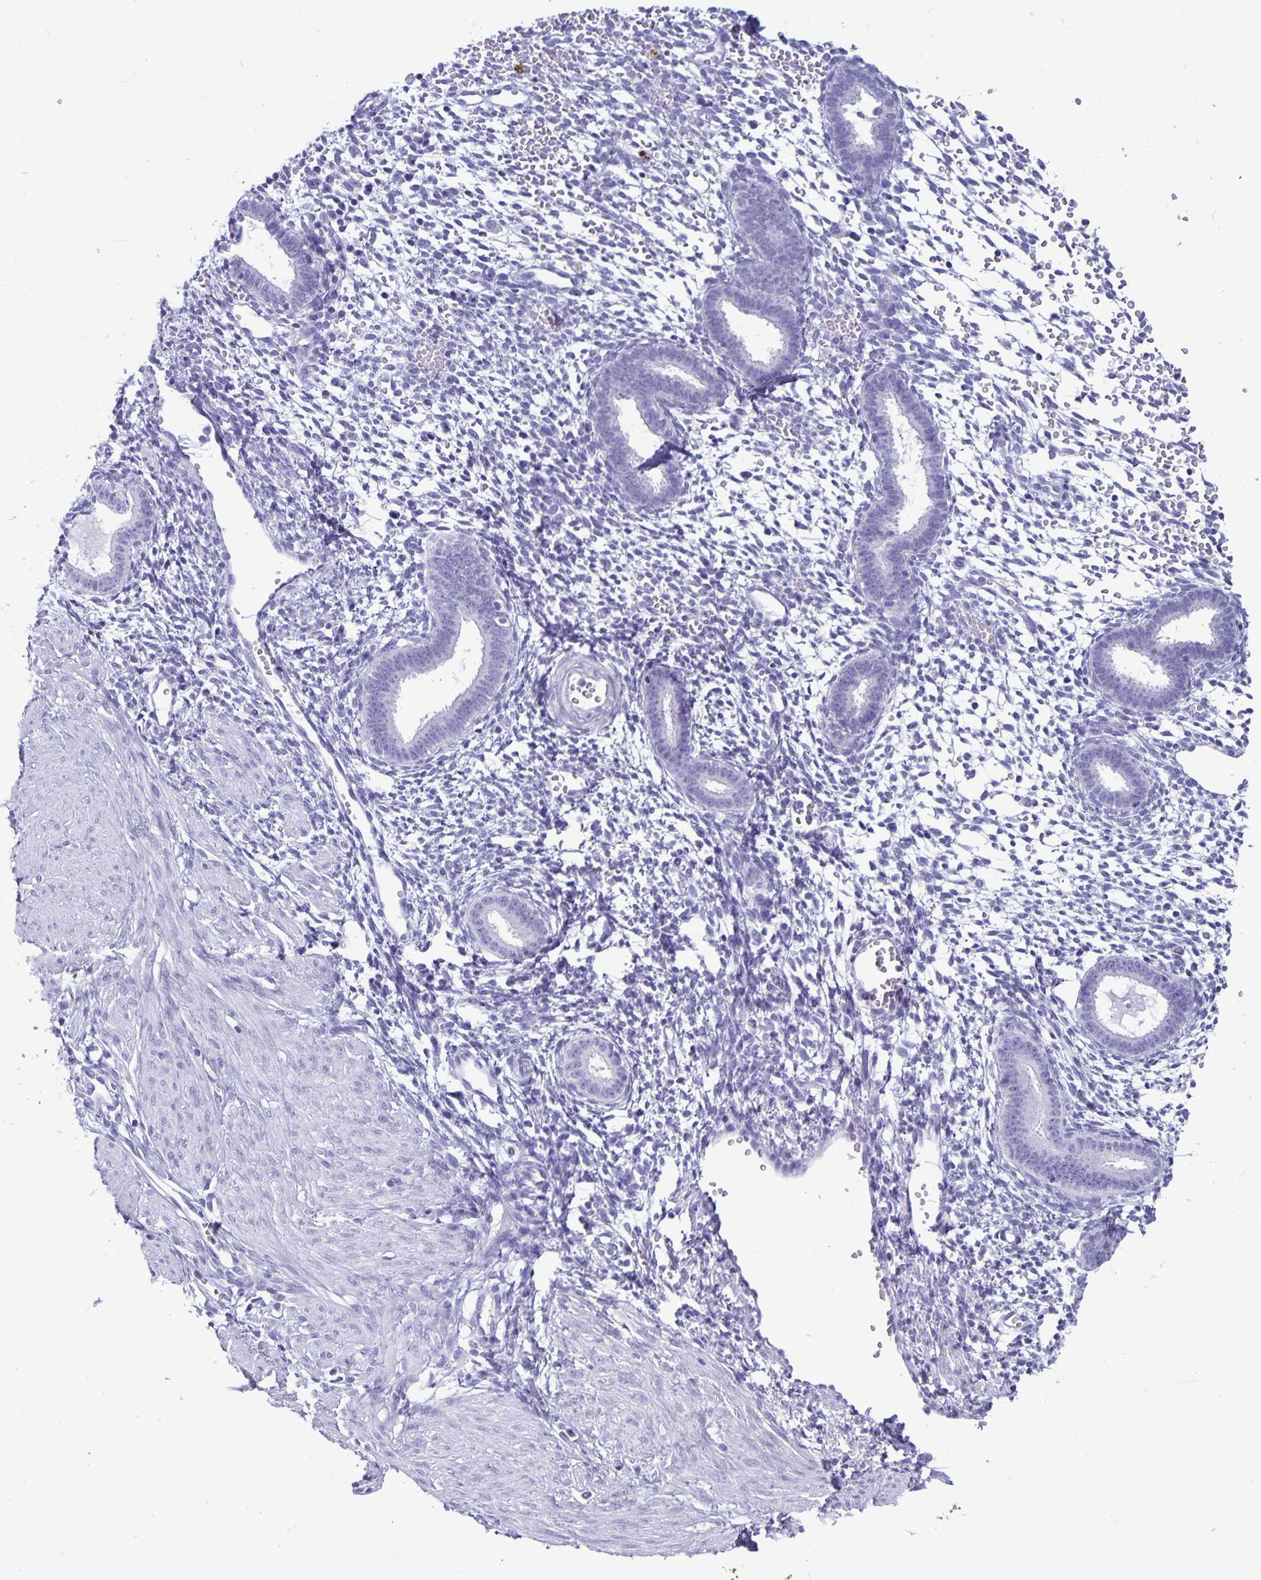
{"staining": {"intensity": "negative", "quantity": "none", "location": "none"}, "tissue": "endometrium", "cell_type": "Cells in endometrial stroma", "image_type": "normal", "snomed": [{"axis": "morphology", "description": "Normal tissue, NOS"}, {"axis": "topography", "description": "Endometrium"}], "caption": "IHC image of unremarkable human endometrium stained for a protein (brown), which displays no expression in cells in endometrial stroma.", "gene": "BPIFA3", "patient": {"sex": "female", "age": 36}}